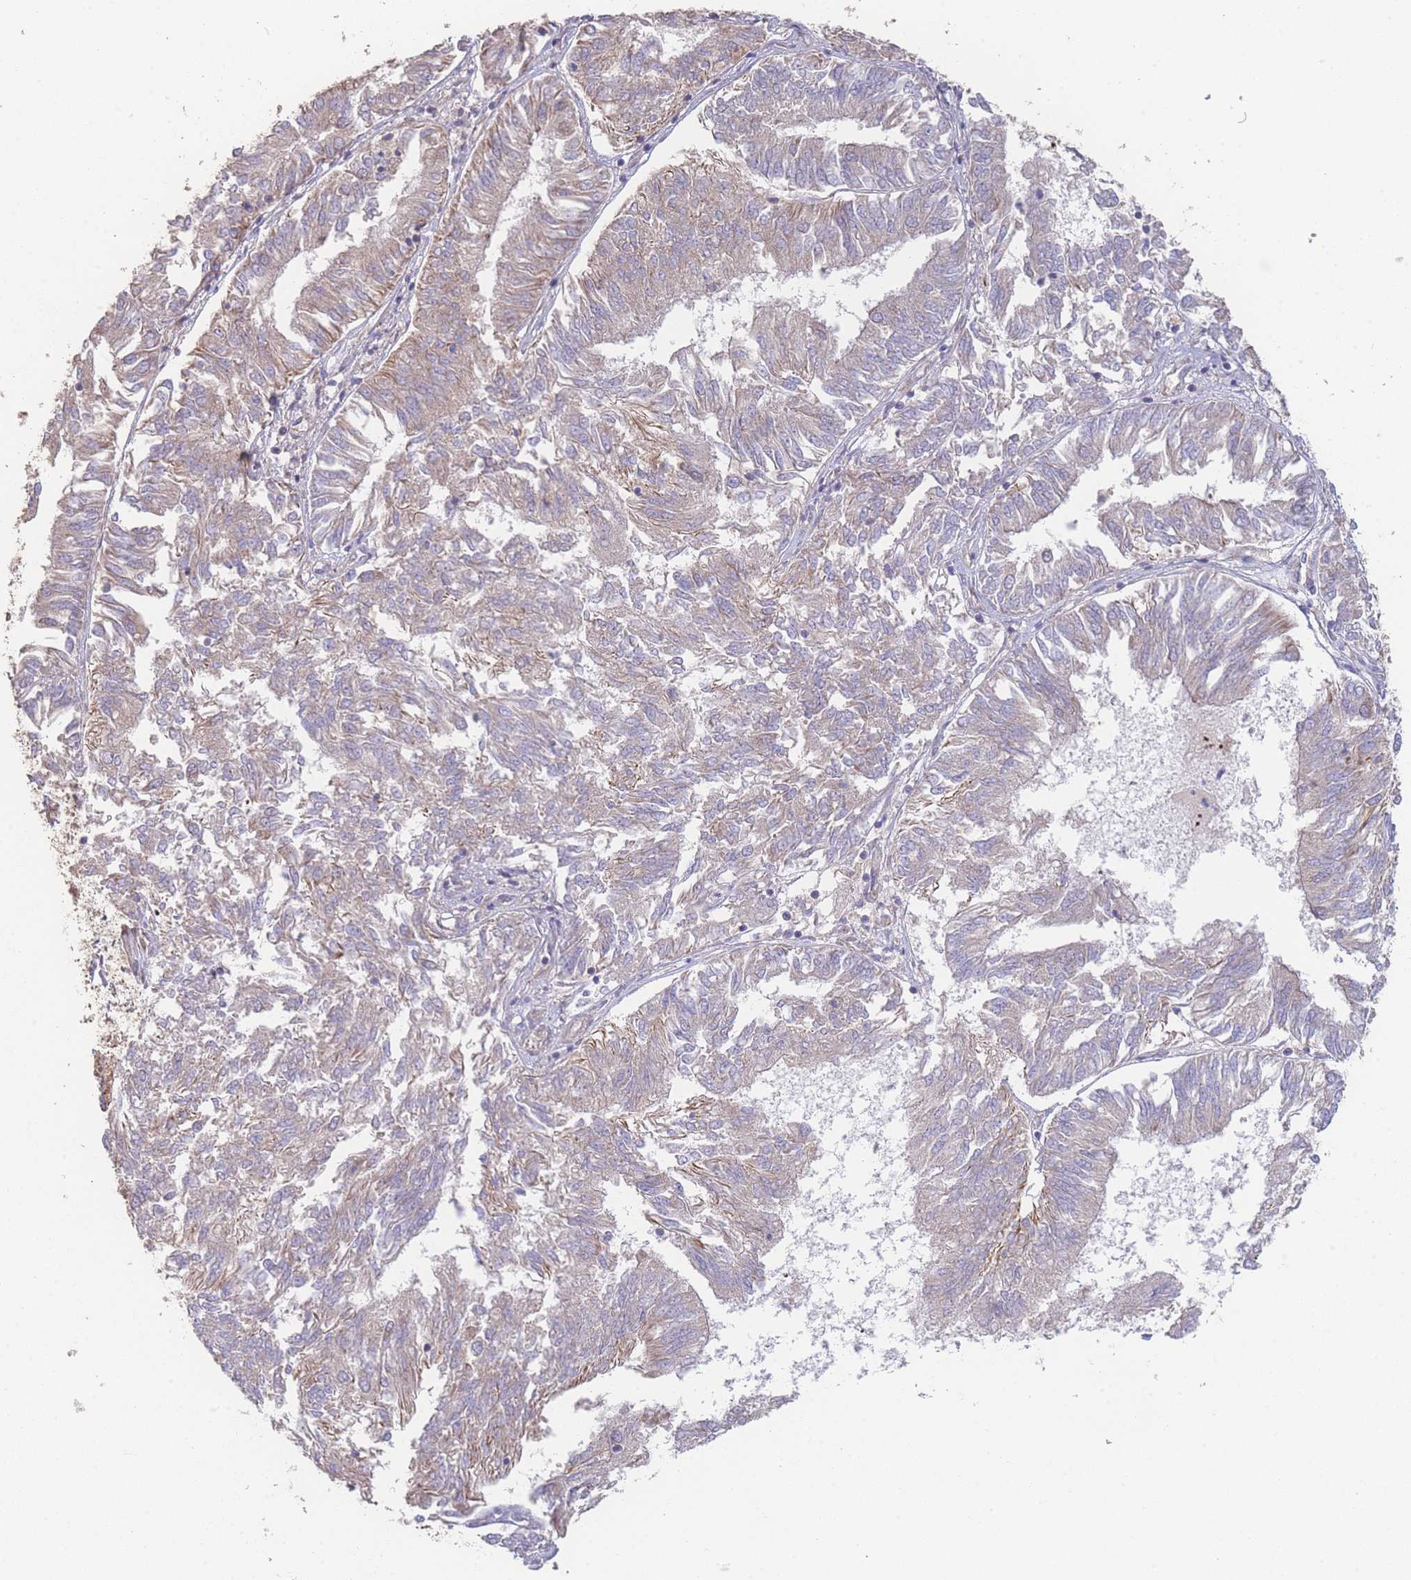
{"staining": {"intensity": "weak", "quantity": "25%-75%", "location": "cytoplasmic/membranous"}, "tissue": "endometrial cancer", "cell_type": "Tumor cells", "image_type": "cancer", "snomed": [{"axis": "morphology", "description": "Adenocarcinoma, NOS"}, {"axis": "topography", "description": "Endometrium"}], "caption": "Weak cytoplasmic/membranous staining for a protein is present in approximately 25%-75% of tumor cells of adenocarcinoma (endometrial) using IHC.", "gene": "PXMP4", "patient": {"sex": "female", "age": 58}}